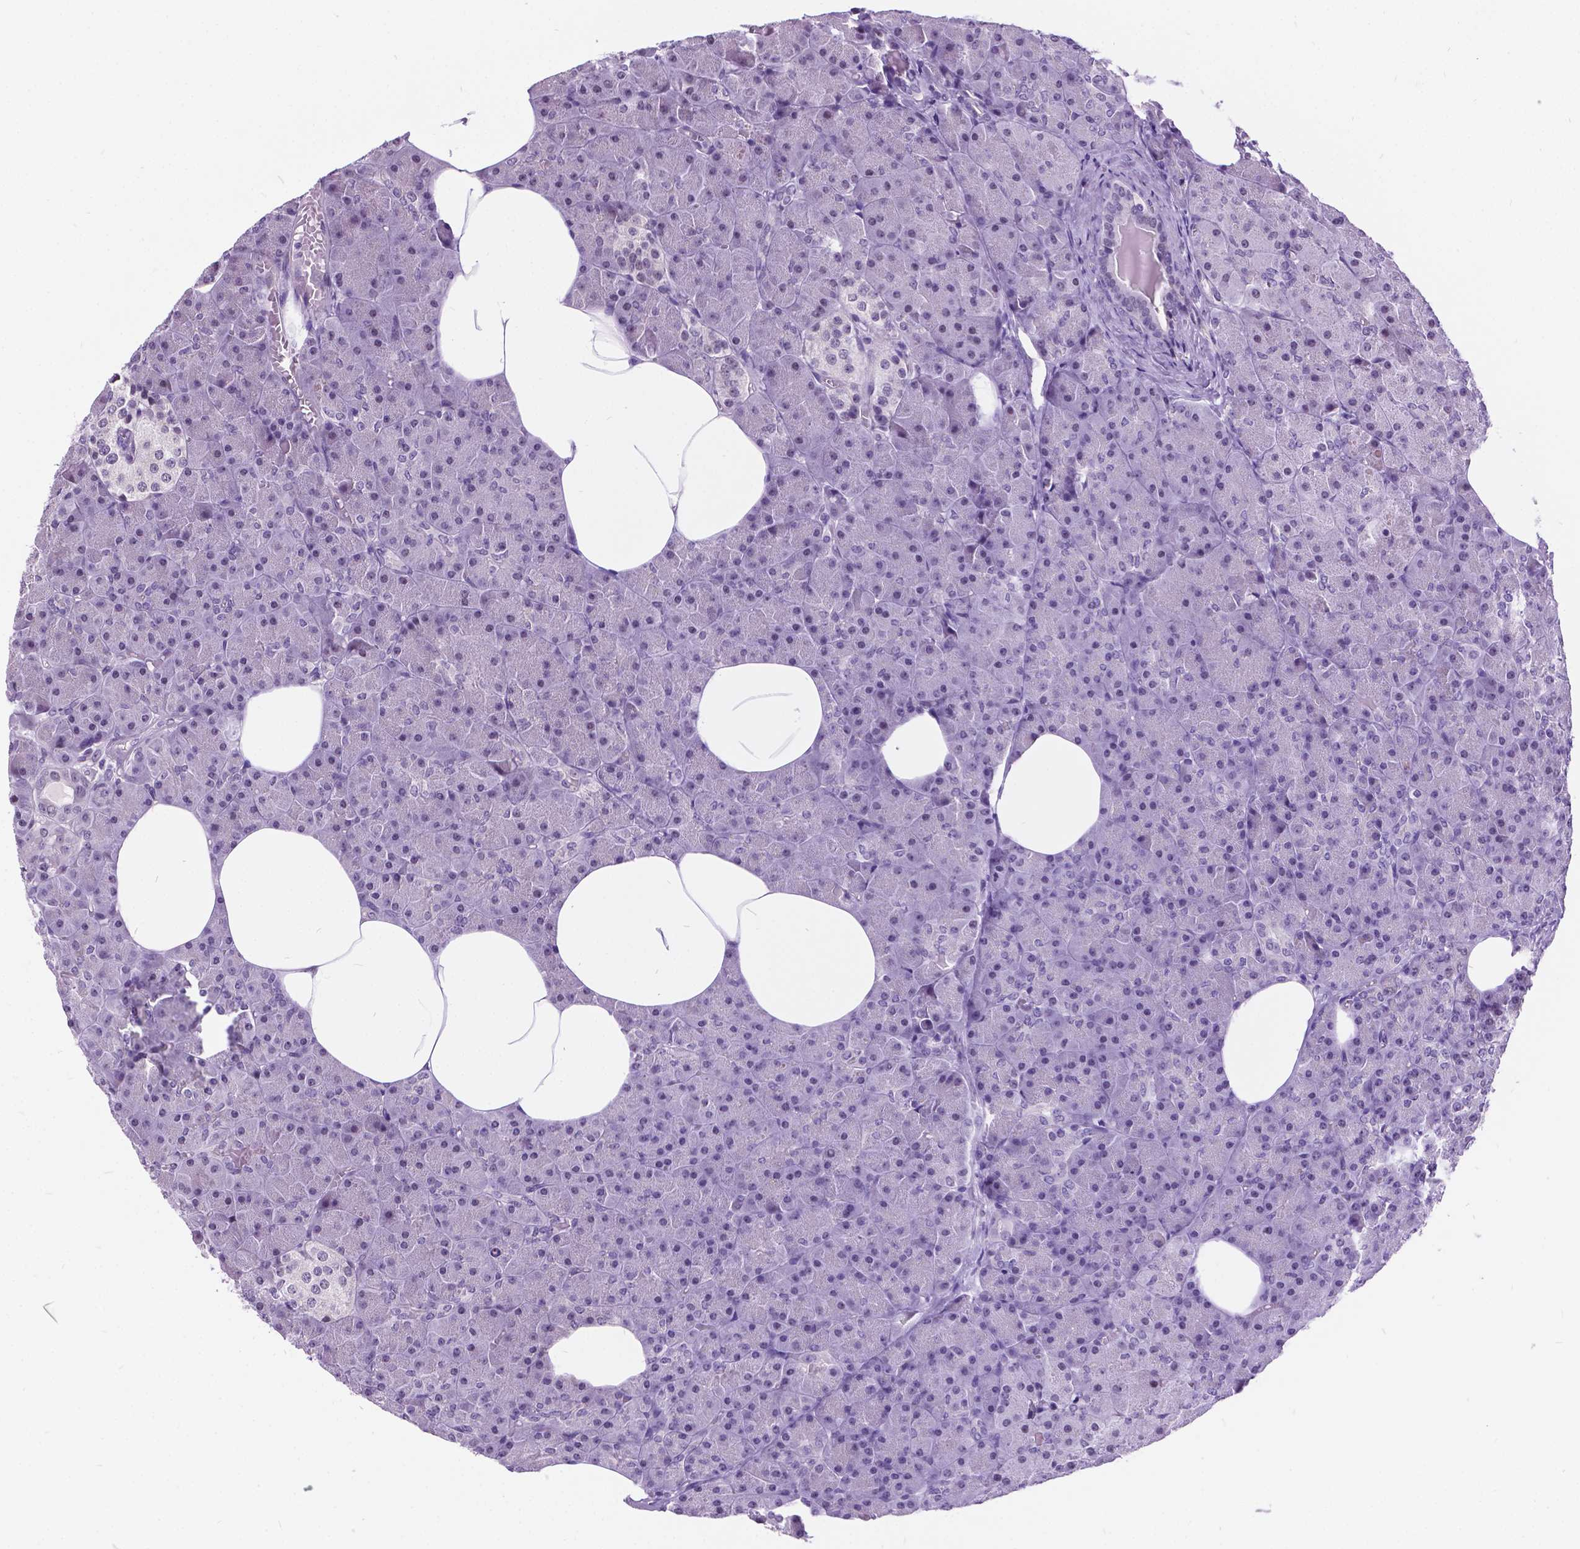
{"staining": {"intensity": "negative", "quantity": "none", "location": "none"}, "tissue": "pancreas", "cell_type": "Exocrine glandular cells", "image_type": "normal", "snomed": [{"axis": "morphology", "description": "Normal tissue, NOS"}, {"axis": "topography", "description": "Pancreas"}], "caption": "This histopathology image is of unremarkable pancreas stained with immunohistochemistry to label a protein in brown with the nuclei are counter-stained blue. There is no staining in exocrine glandular cells. (DAB (3,3'-diaminobenzidine) immunohistochemistry, high magnification).", "gene": "DPF3", "patient": {"sex": "female", "age": 45}}